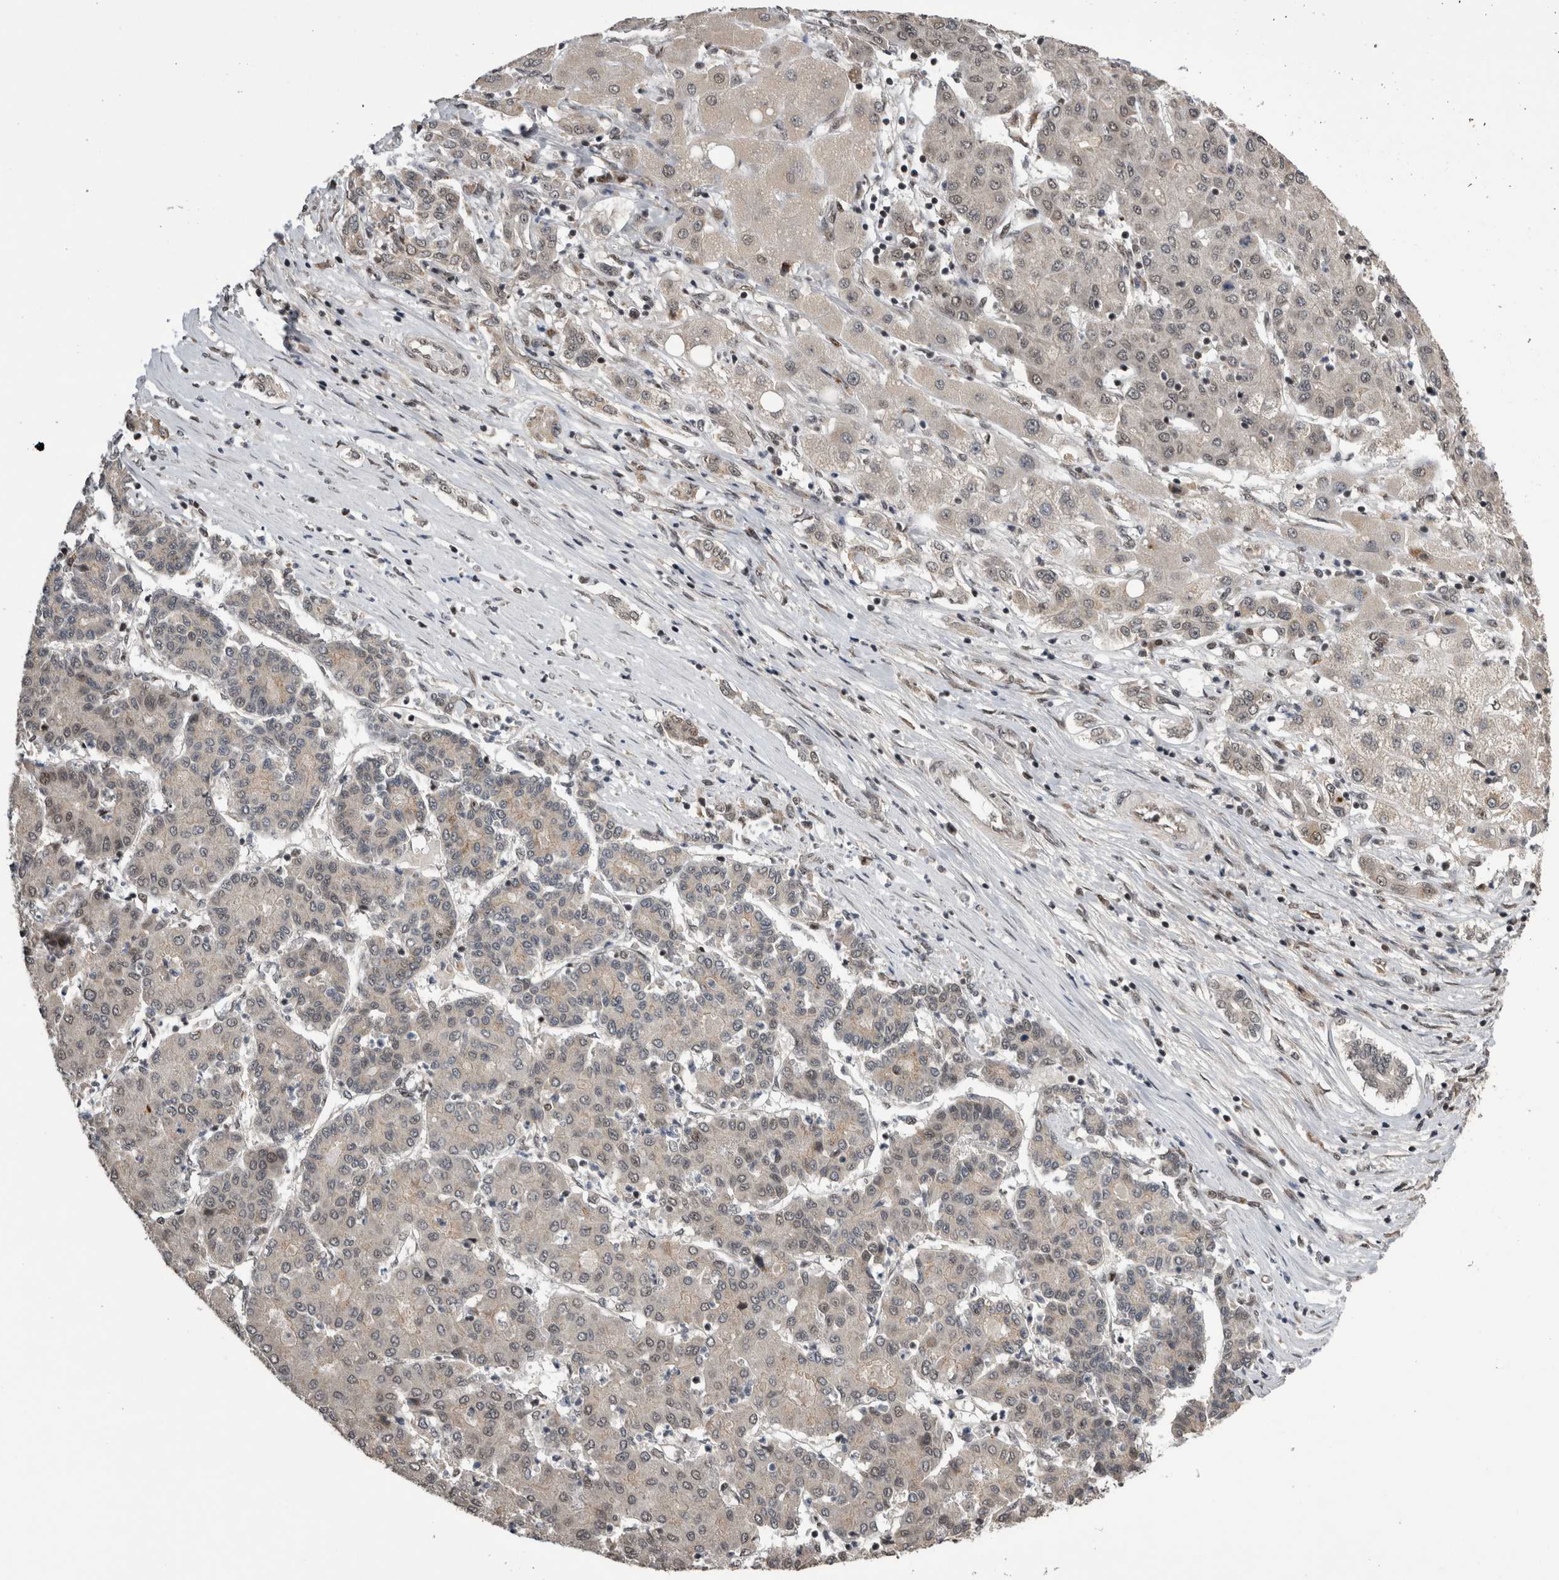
{"staining": {"intensity": "weak", "quantity": "<25%", "location": "nuclear"}, "tissue": "liver cancer", "cell_type": "Tumor cells", "image_type": "cancer", "snomed": [{"axis": "morphology", "description": "Carcinoma, Hepatocellular, NOS"}, {"axis": "topography", "description": "Liver"}], "caption": "A histopathology image of human hepatocellular carcinoma (liver) is negative for staining in tumor cells. The staining was performed using DAB (3,3'-diaminobenzidine) to visualize the protein expression in brown, while the nuclei were stained in blue with hematoxylin (Magnification: 20x).", "gene": "CPSF2", "patient": {"sex": "male", "age": 65}}